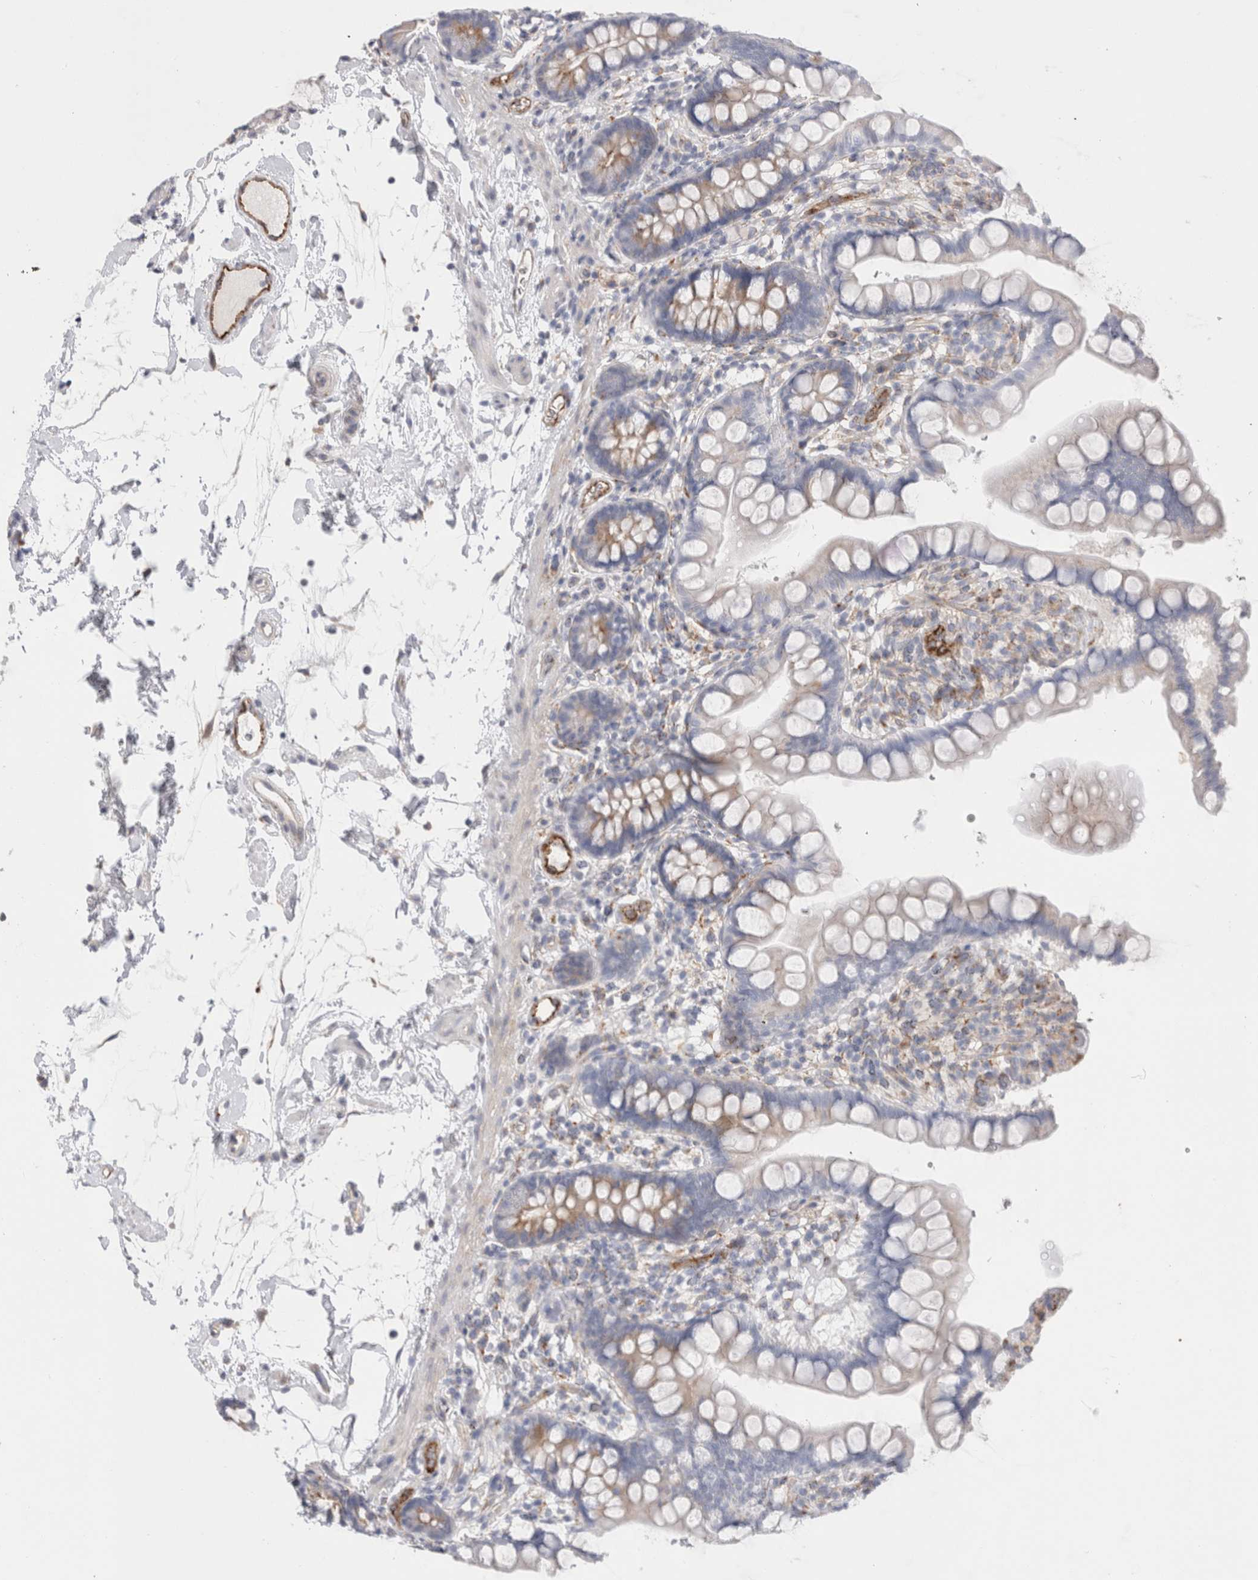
{"staining": {"intensity": "weak", "quantity": "25%-75%", "location": "cytoplasmic/membranous"}, "tissue": "small intestine", "cell_type": "Glandular cells", "image_type": "normal", "snomed": [{"axis": "morphology", "description": "Normal tissue, NOS"}, {"axis": "topography", "description": "Small intestine"}], "caption": "An image showing weak cytoplasmic/membranous staining in approximately 25%-75% of glandular cells in benign small intestine, as visualized by brown immunohistochemical staining.", "gene": "CNPY4", "patient": {"sex": "female", "age": 84}}